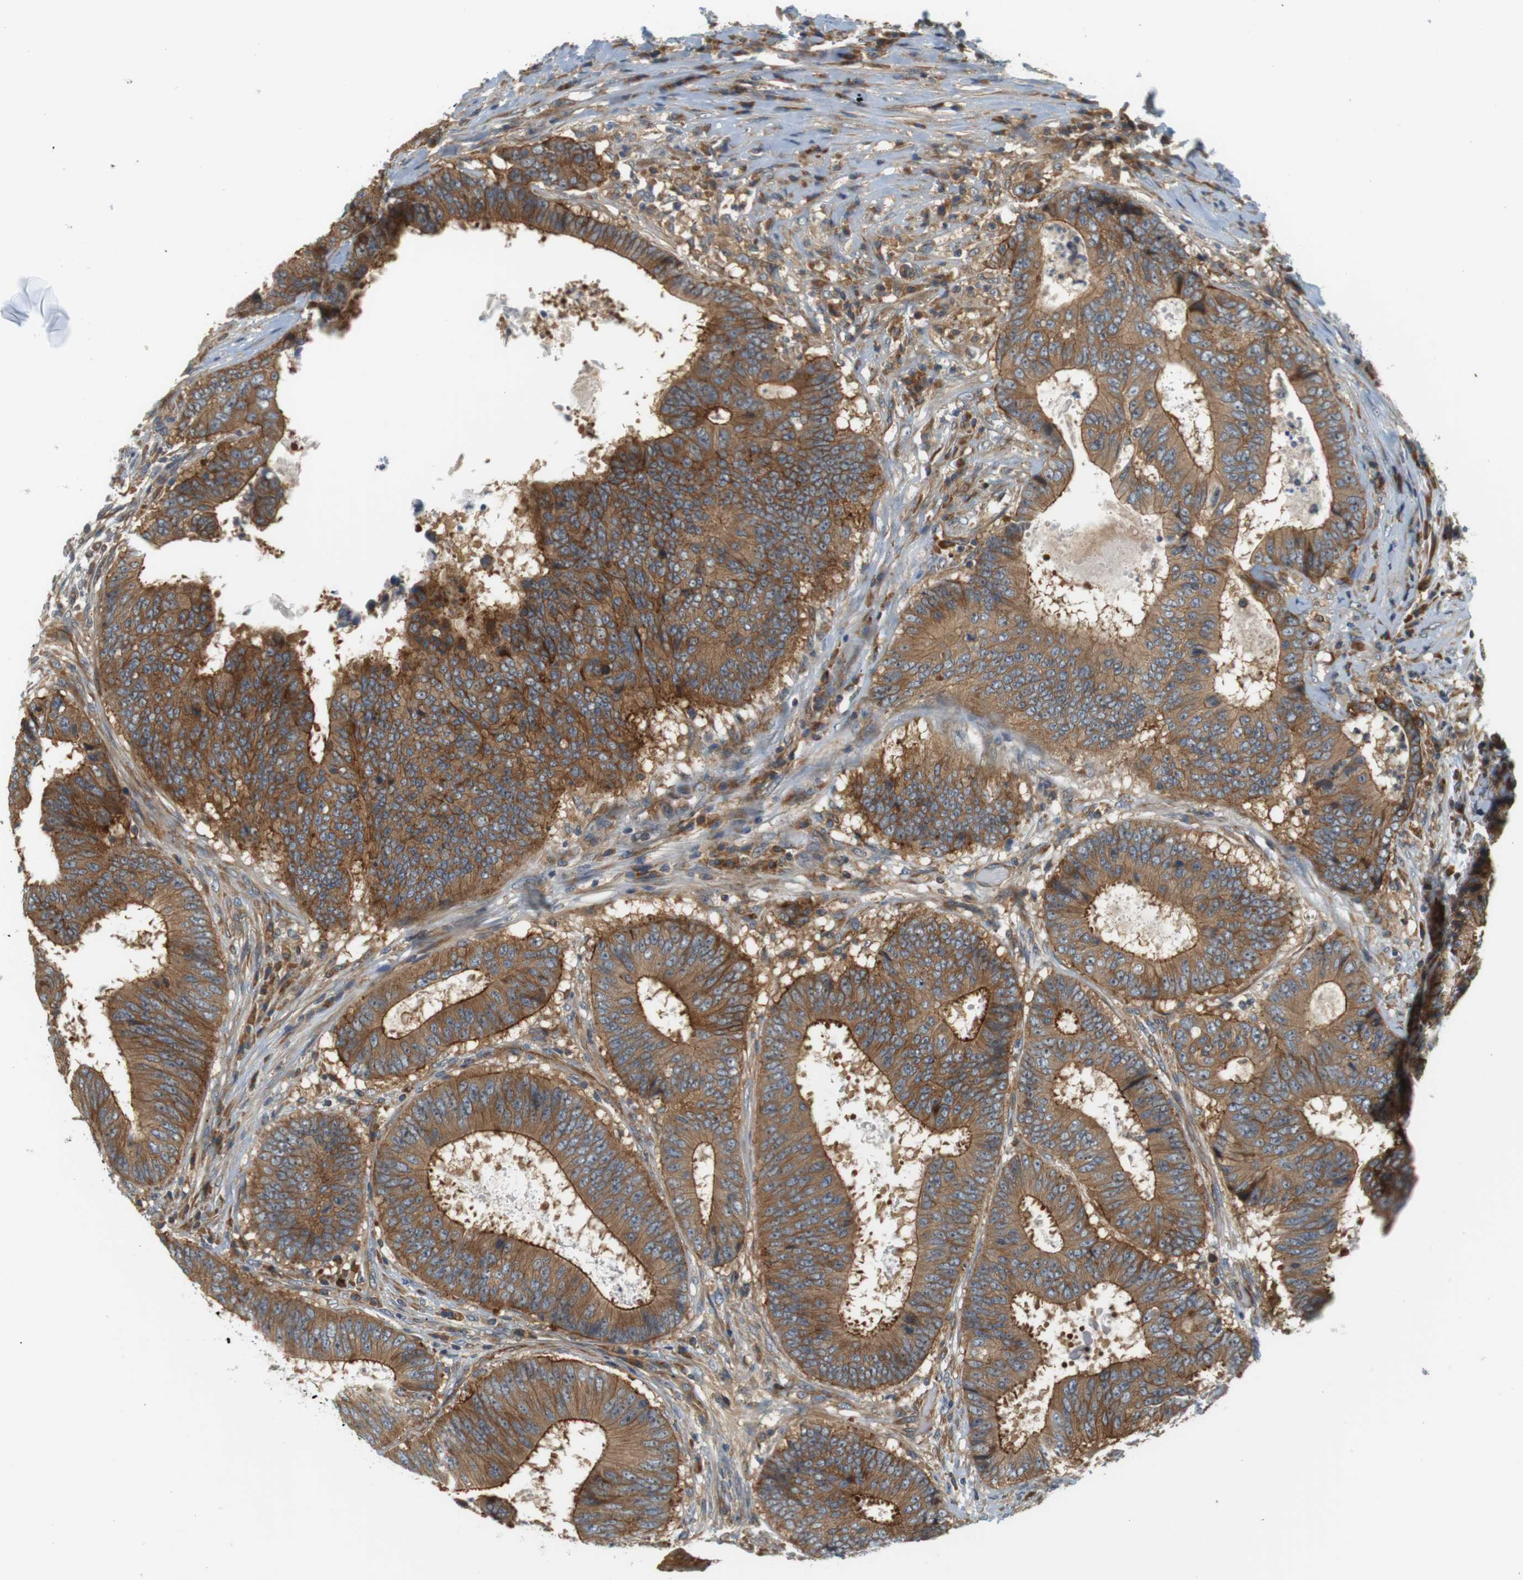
{"staining": {"intensity": "moderate", "quantity": ">75%", "location": "cytoplasmic/membranous"}, "tissue": "colorectal cancer", "cell_type": "Tumor cells", "image_type": "cancer", "snomed": [{"axis": "morphology", "description": "Adenocarcinoma, NOS"}, {"axis": "topography", "description": "Rectum"}], "caption": "Adenocarcinoma (colorectal) tissue displays moderate cytoplasmic/membranous expression in about >75% of tumor cells, visualized by immunohistochemistry.", "gene": "SH3GLB1", "patient": {"sex": "male", "age": 72}}